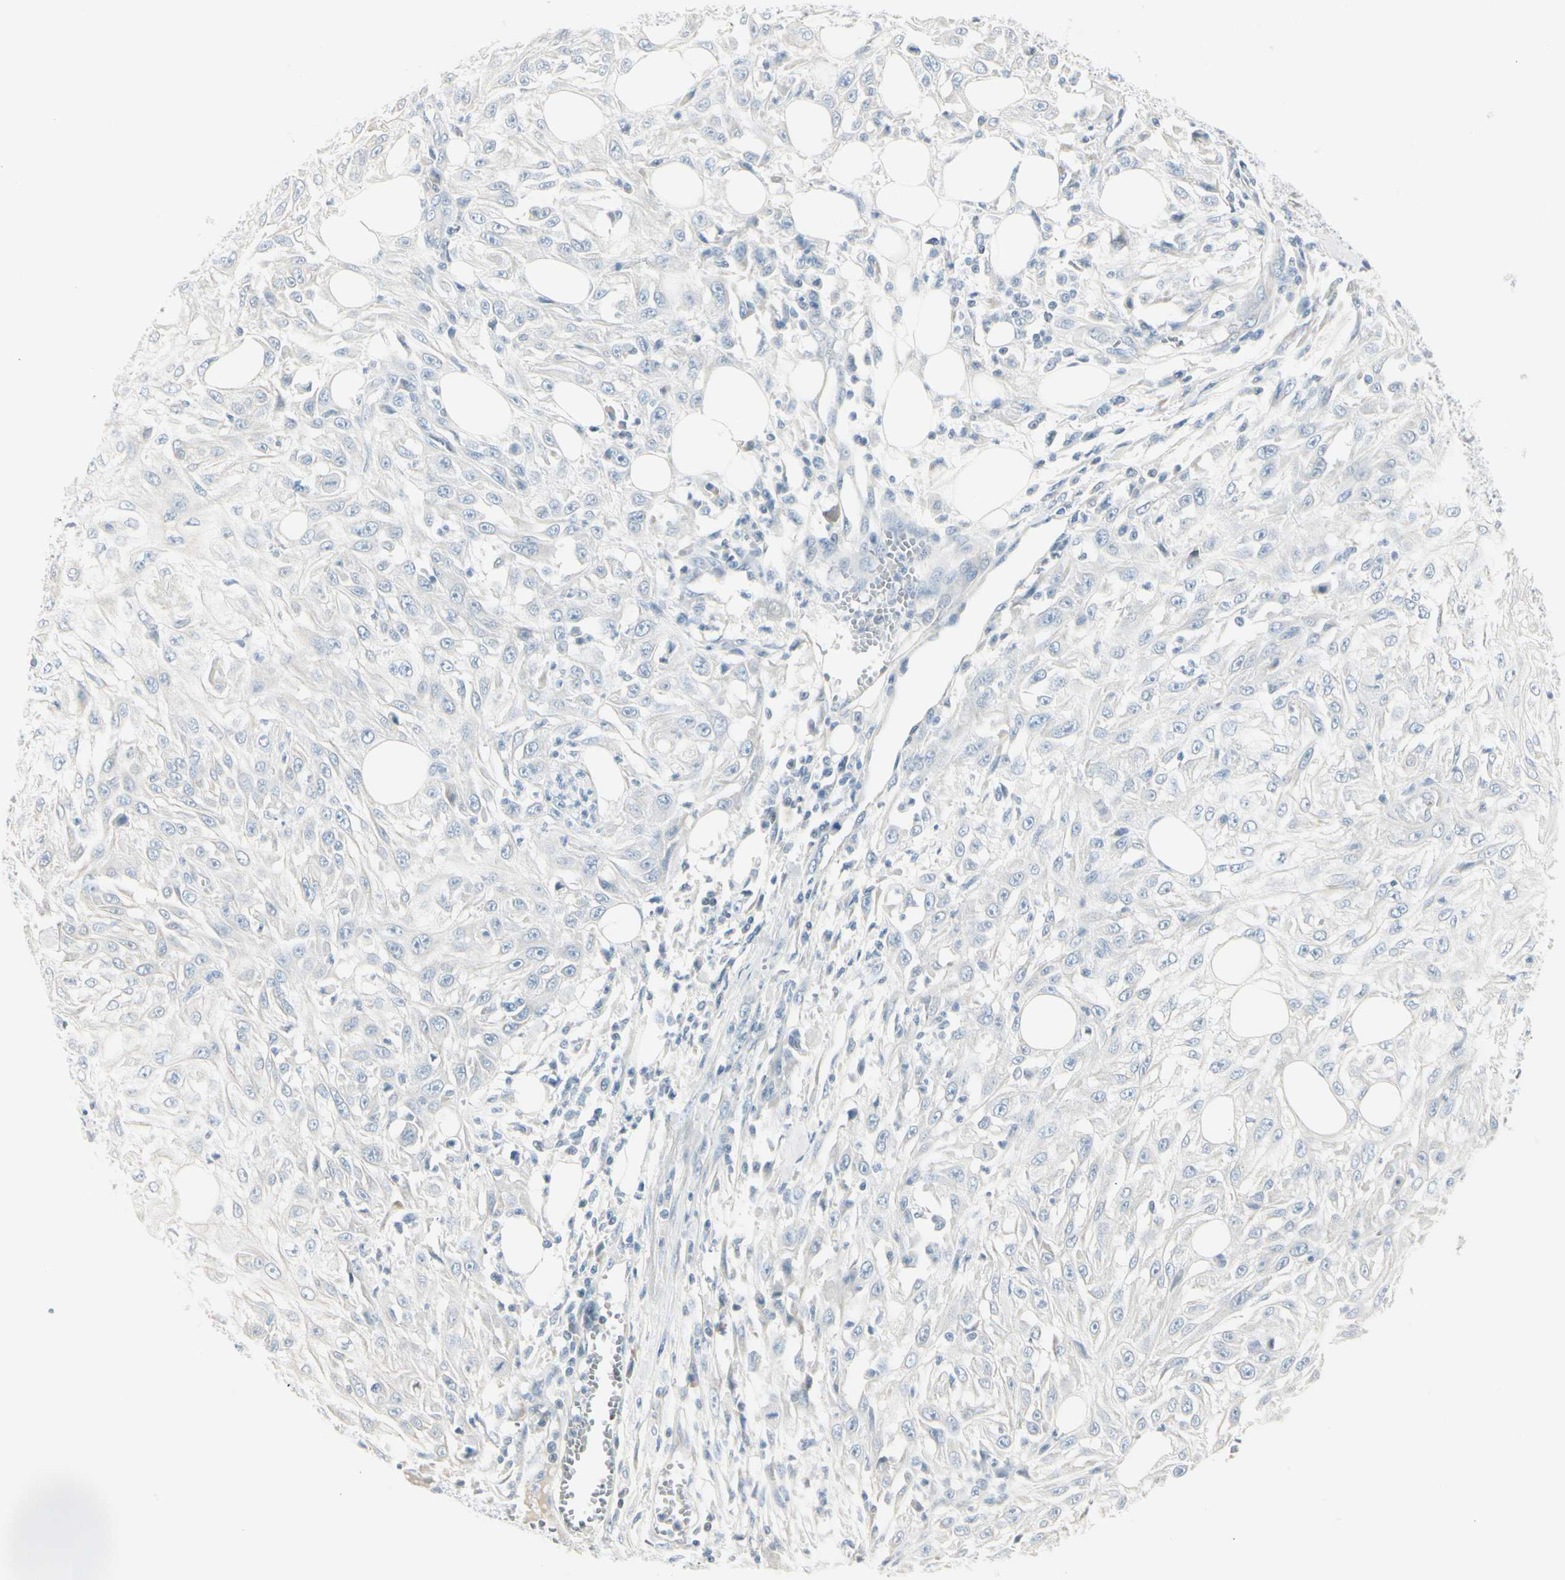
{"staining": {"intensity": "negative", "quantity": "none", "location": "none"}, "tissue": "skin cancer", "cell_type": "Tumor cells", "image_type": "cancer", "snomed": [{"axis": "morphology", "description": "Squamous cell carcinoma, NOS"}, {"axis": "topography", "description": "Skin"}], "caption": "Tumor cells show no significant protein expression in skin squamous cell carcinoma.", "gene": "CDHR5", "patient": {"sex": "male", "age": 75}}